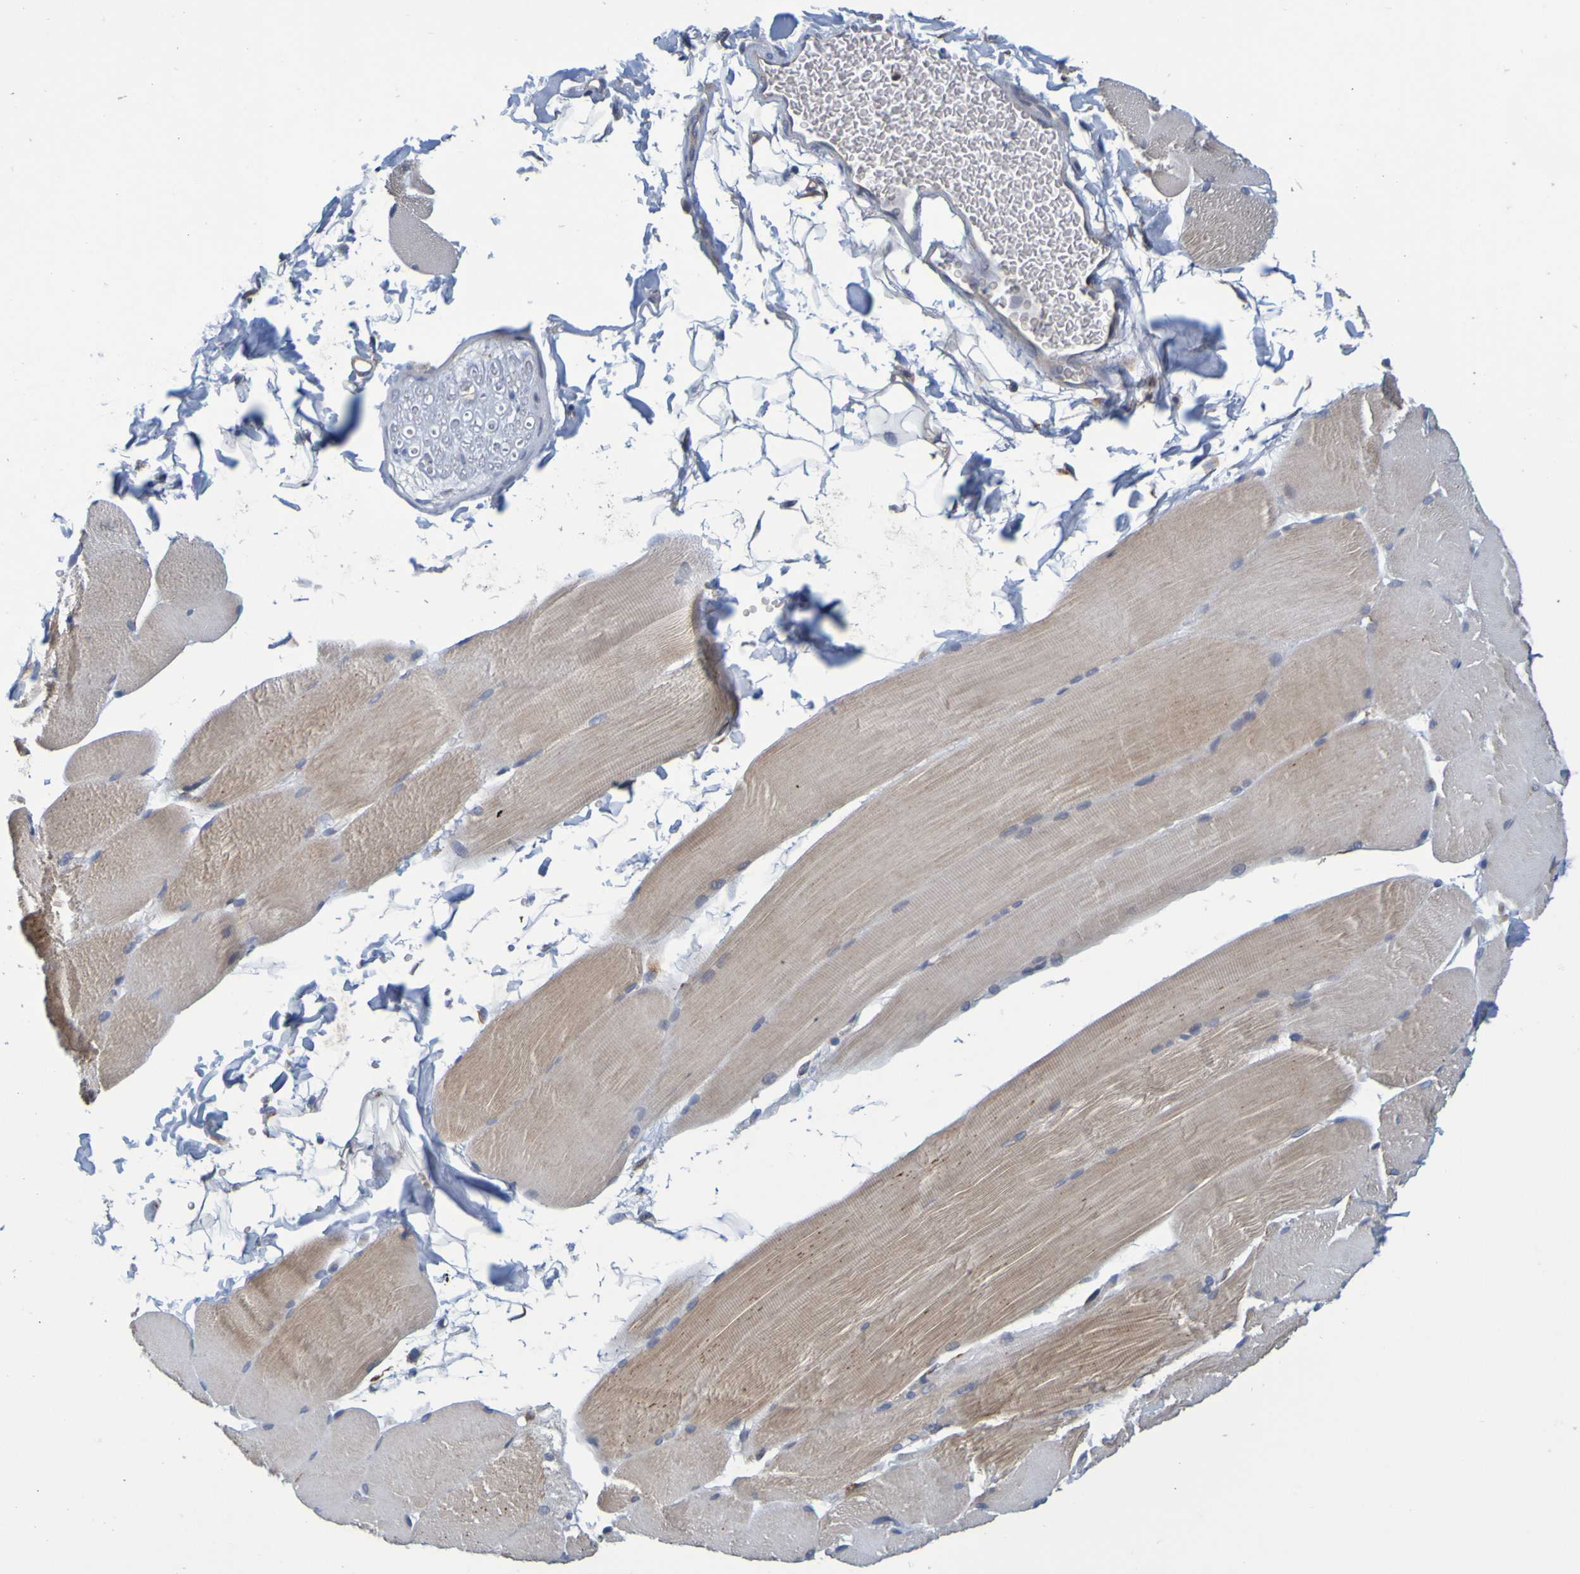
{"staining": {"intensity": "moderate", "quantity": "25%-75%", "location": "cytoplasmic/membranous"}, "tissue": "skeletal muscle", "cell_type": "Myocytes", "image_type": "normal", "snomed": [{"axis": "morphology", "description": "Normal tissue, NOS"}, {"axis": "topography", "description": "Skin"}, {"axis": "topography", "description": "Skeletal muscle"}], "caption": "The micrograph demonstrates staining of normal skeletal muscle, revealing moderate cytoplasmic/membranous protein staining (brown color) within myocytes. Nuclei are stained in blue.", "gene": "SIL1", "patient": {"sex": "male", "age": 83}}